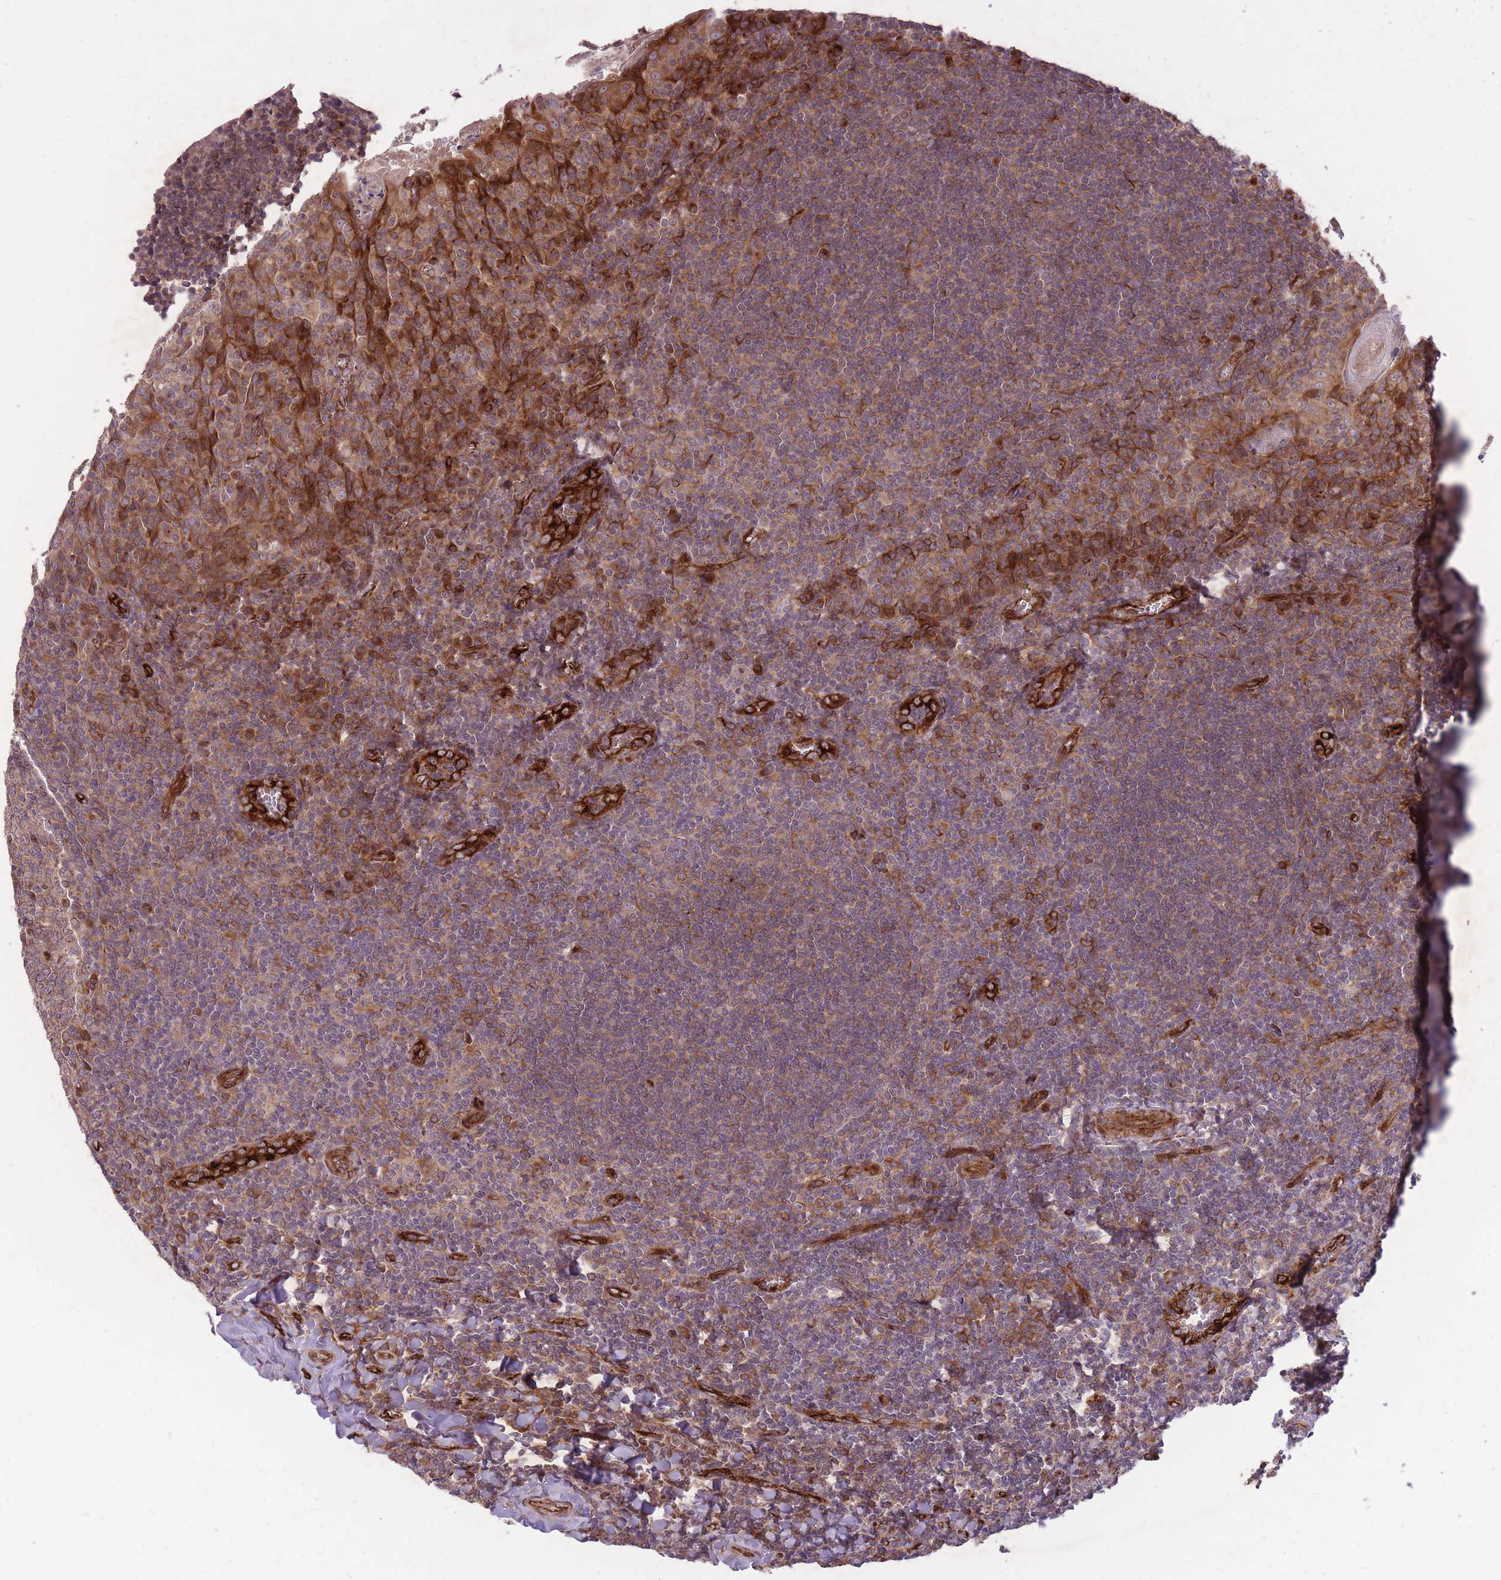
{"staining": {"intensity": "strong", "quantity": "25%-75%", "location": "cytoplasmic/membranous"}, "tissue": "tonsil", "cell_type": "Germinal center cells", "image_type": "normal", "snomed": [{"axis": "morphology", "description": "Normal tissue, NOS"}, {"axis": "topography", "description": "Tonsil"}], "caption": "IHC (DAB (3,3'-diaminobenzidine)) staining of benign tonsil demonstrates strong cytoplasmic/membranous protein expression in approximately 25%-75% of germinal center cells.", "gene": "CISH", "patient": {"sex": "male", "age": 27}}